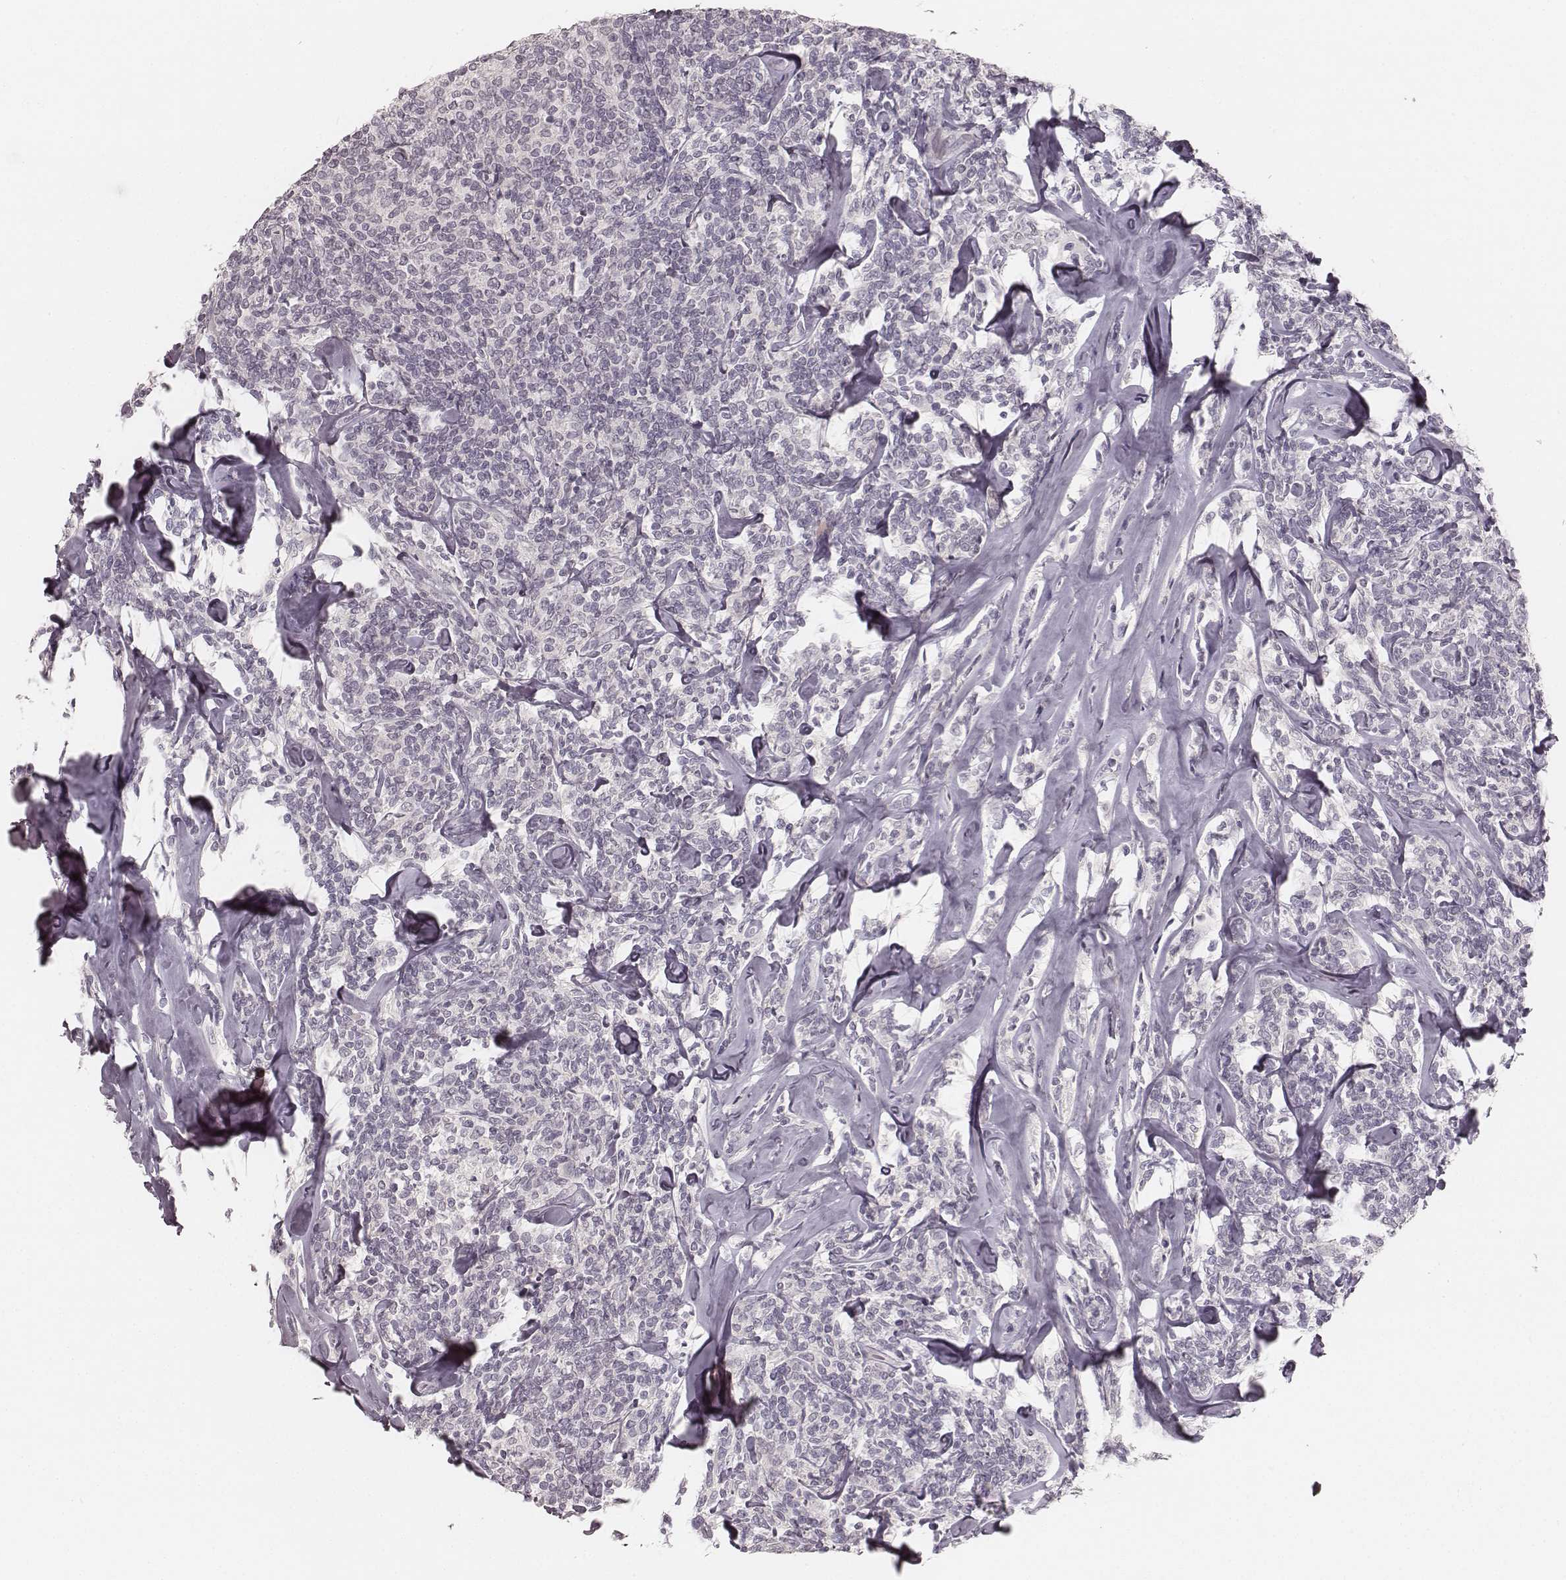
{"staining": {"intensity": "negative", "quantity": "none", "location": "none"}, "tissue": "lymphoma", "cell_type": "Tumor cells", "image_type": "cancer", "snomed": [{"axis": "morphology", "description": "Malignant lymphoma, non-Hodgkin's type, Low grade"}, {"axis": "topography", "description": "Lymph node"}], "caption": "Human low-grade malignant lymphoma, non-Hodgkin's type stained for a protein using immunohistochemistry (IHC) shows no staining in tumor cells.", "gene": "LY6K", "patient": {"sex": "female", "age": 56}}